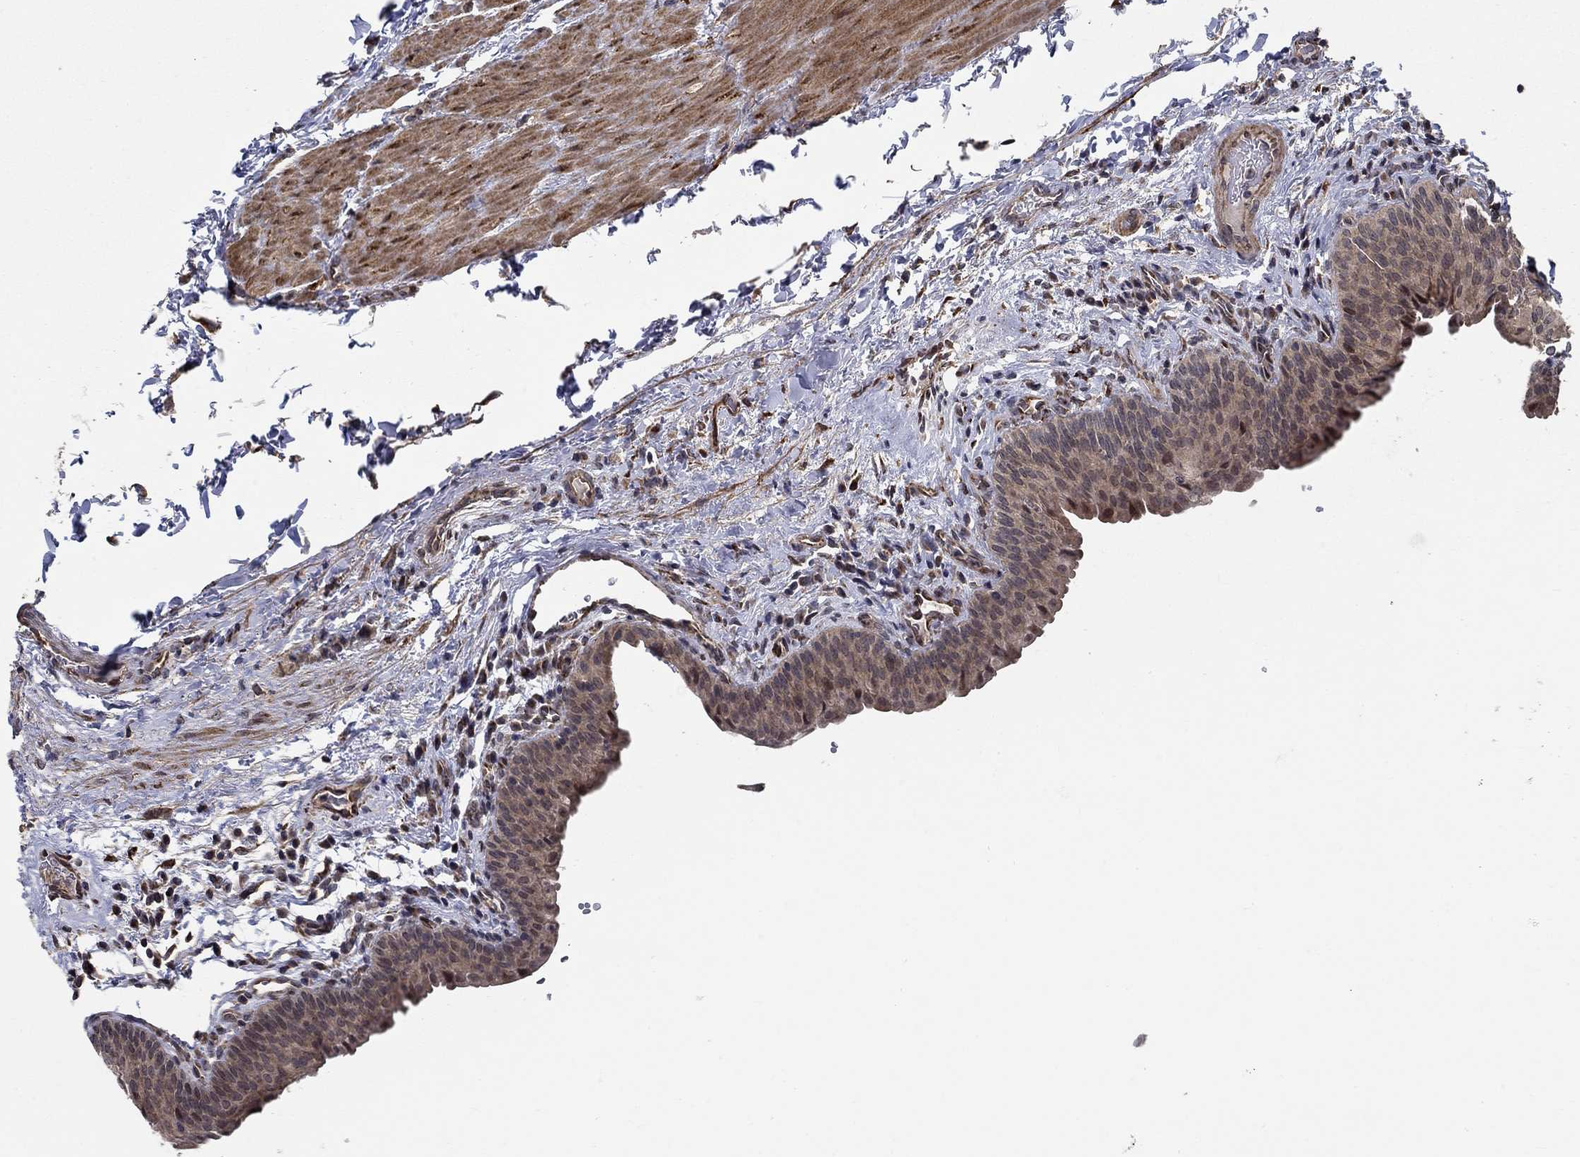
{"staining": {"intensity": "strong", "quantity": "<25%", "location": "nuclear"}, "tissue": "urinary bladder", "cell_type": "Urothelial cells", "image_type": "normal", "snomed": [{"axis": "morphology", "description": "Normal tissue, NOS"}, {"axis": "topography", "description": "Urinary bladder"}], "caption": "Urinary bladder stained with a brown dye exhibits strong nuclear positive staining in approximately <25% of urothelial cells.", "gene": "ZNF594", "patient": {"sex": "male", "age": 66}}